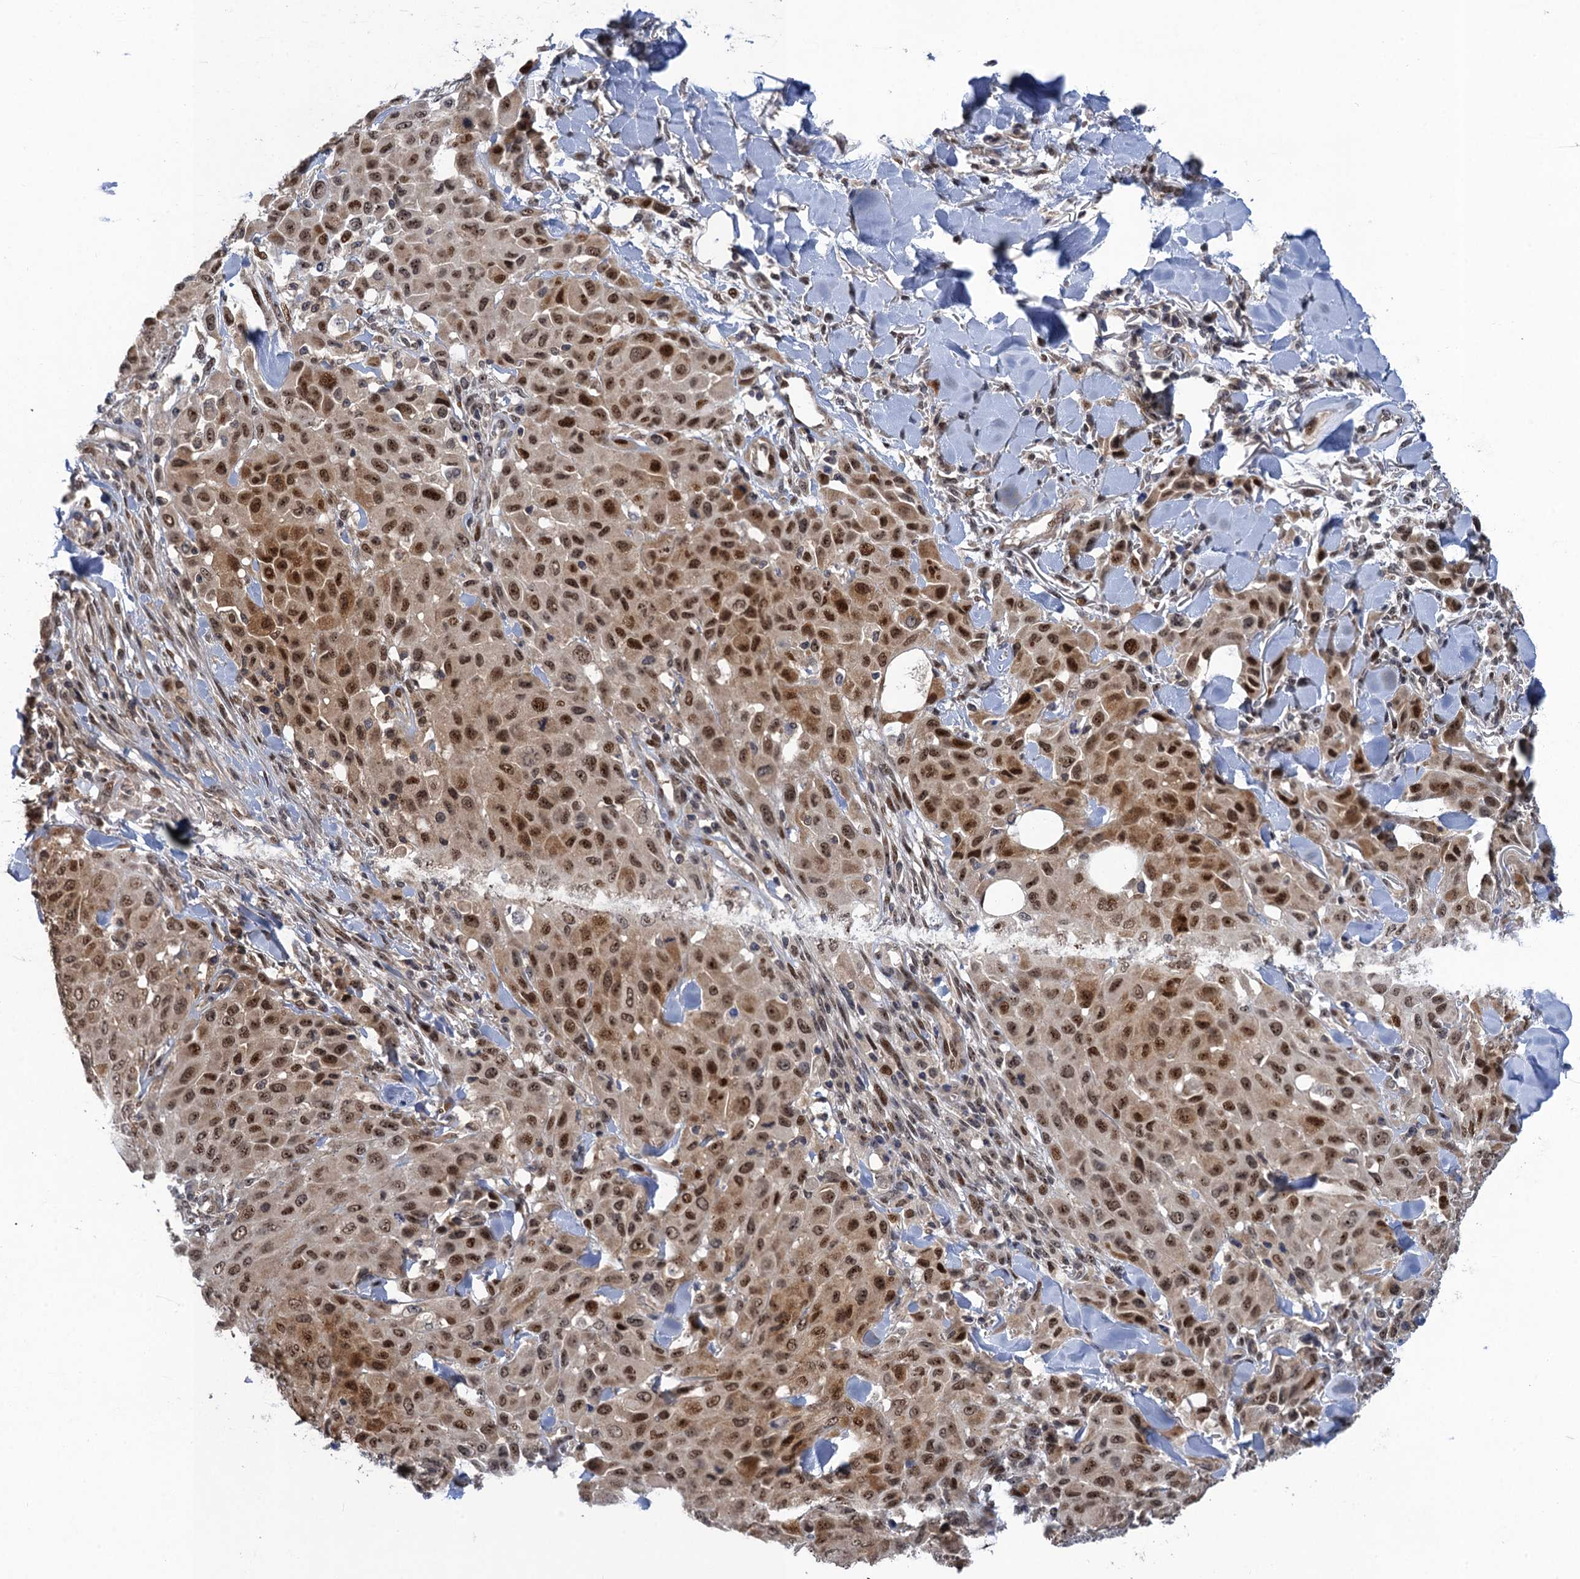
{"staining": {"intensity": "moderate", "quantity": ">75%", "location": "nuclear"}, "tissue": "melanoma", "cell_type": "Tumor cells", "image_type": "cancer", "snomed": [{"axis": "morphology", "description": "Malignant melanoma, Metastatic site"}, {"axis": "topography", "description": "Skin"}], "caption": "Protein staining shows moderate nuclear expression in about >75% of tumor cells in malignant melanoma (metastatic site). (DAB IHC with brightfield microscopy, high magnification).", "gene": "ZAR1L", "patient": {"sex": "female", "age": 81}}